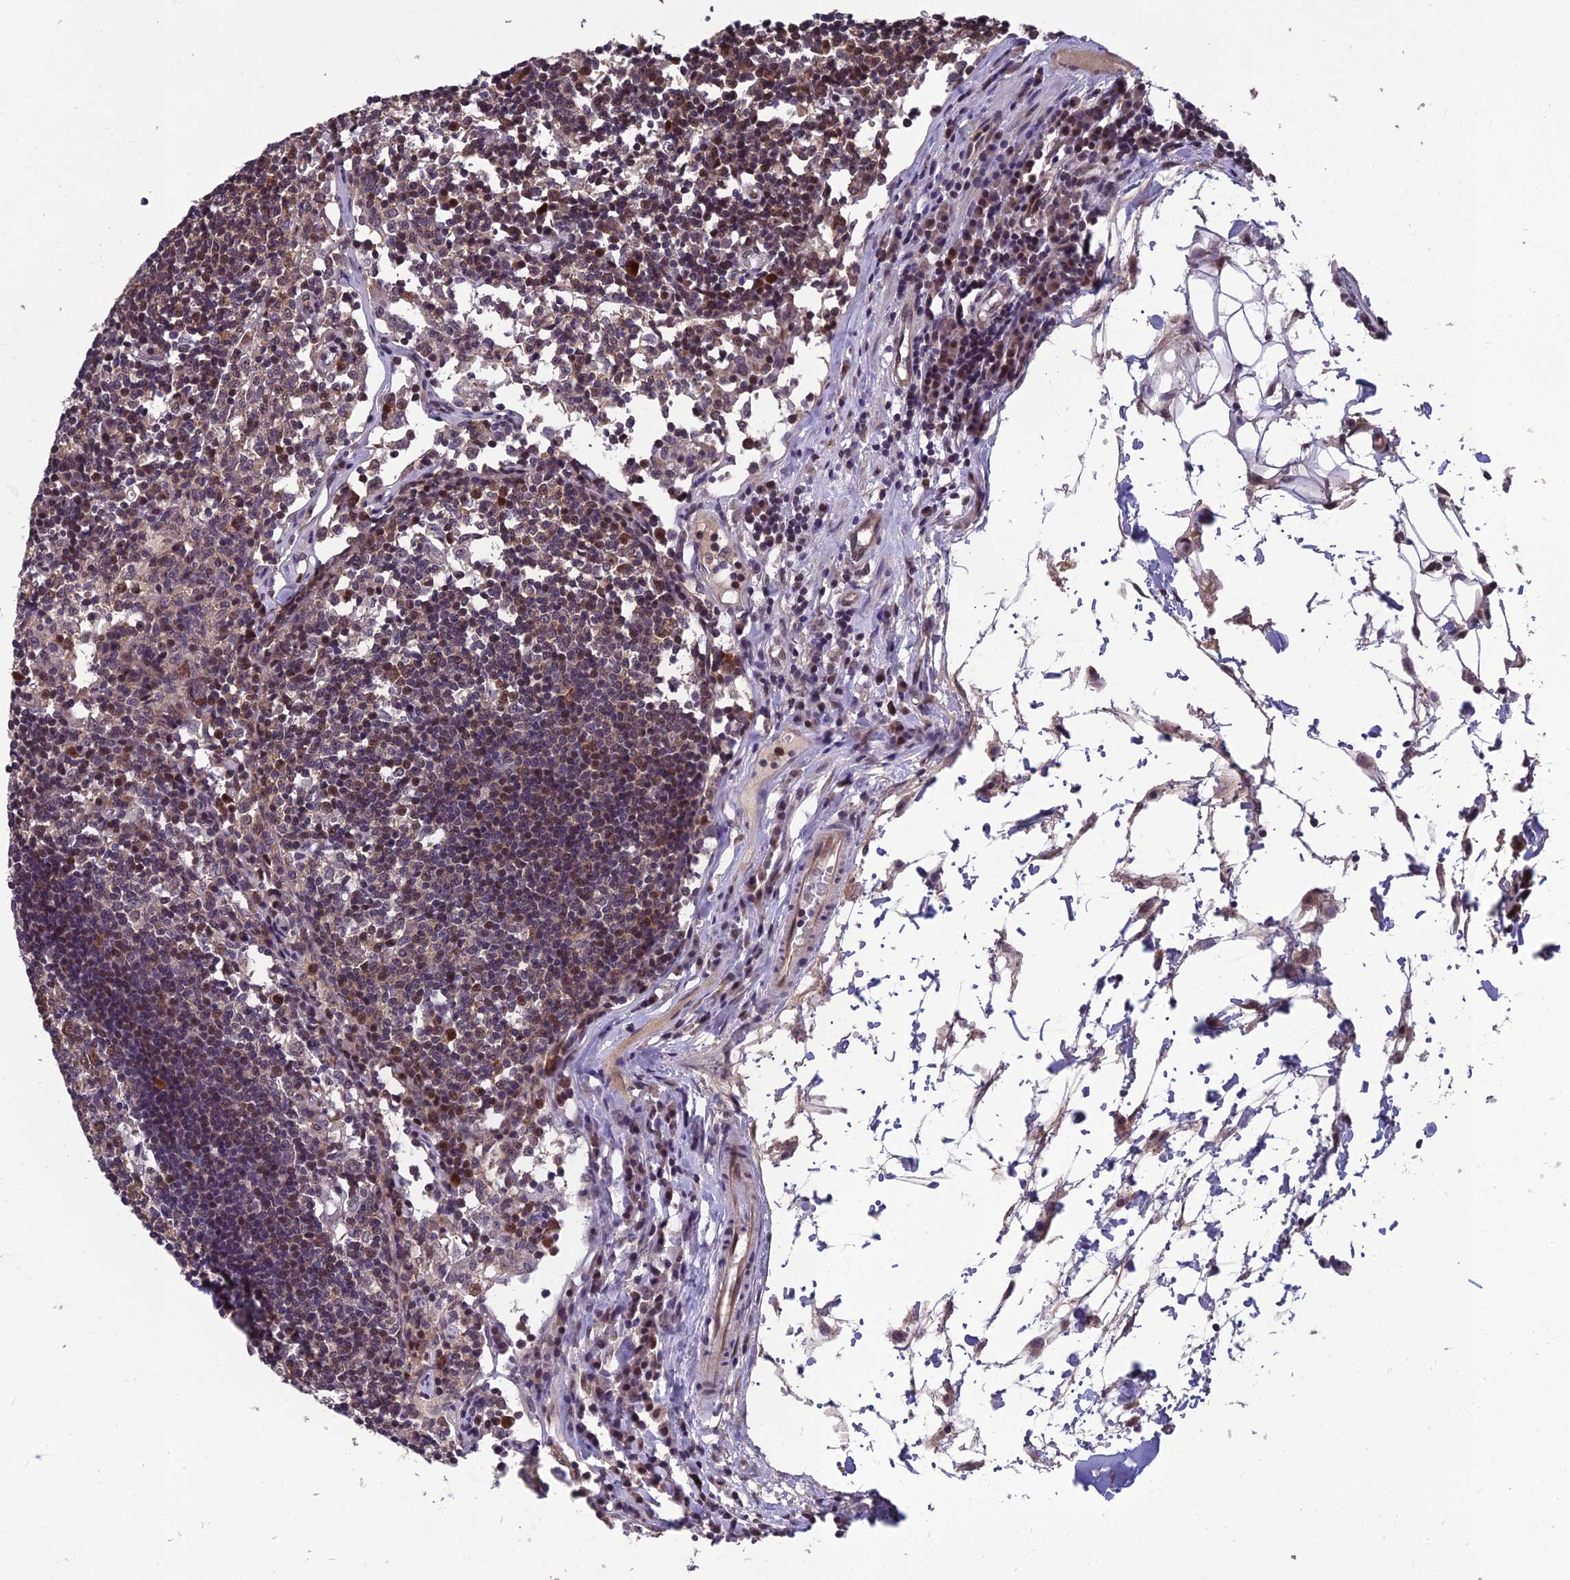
{"staining": {"intensity": "moderate", "quantity": "<25%", "location": "cytoplasmic/membranous,nuclear"}, "tissue": "lymph node", "cell_type": "Germinal center cells", "image_type": "normal", "snomed": [{"axis": "morphology", "description": "Normal tissue, NOS"}, {"axis": "topography", "description": "Lymph node"}], "caption": "High-power microscopy captured an immunohistochemistry (IHC) photomicrograph of benign lymph node, revealing moderate cytoplasmic/membranous,nuclear staining in approximately <25% of germinal center cells. (DAB (3,3'-diaminobenzidine) = brown stain, brightfield microscopy at high magnification).", "gene": "GRWD1", "patient": {"sex": "female", "age": 55}}